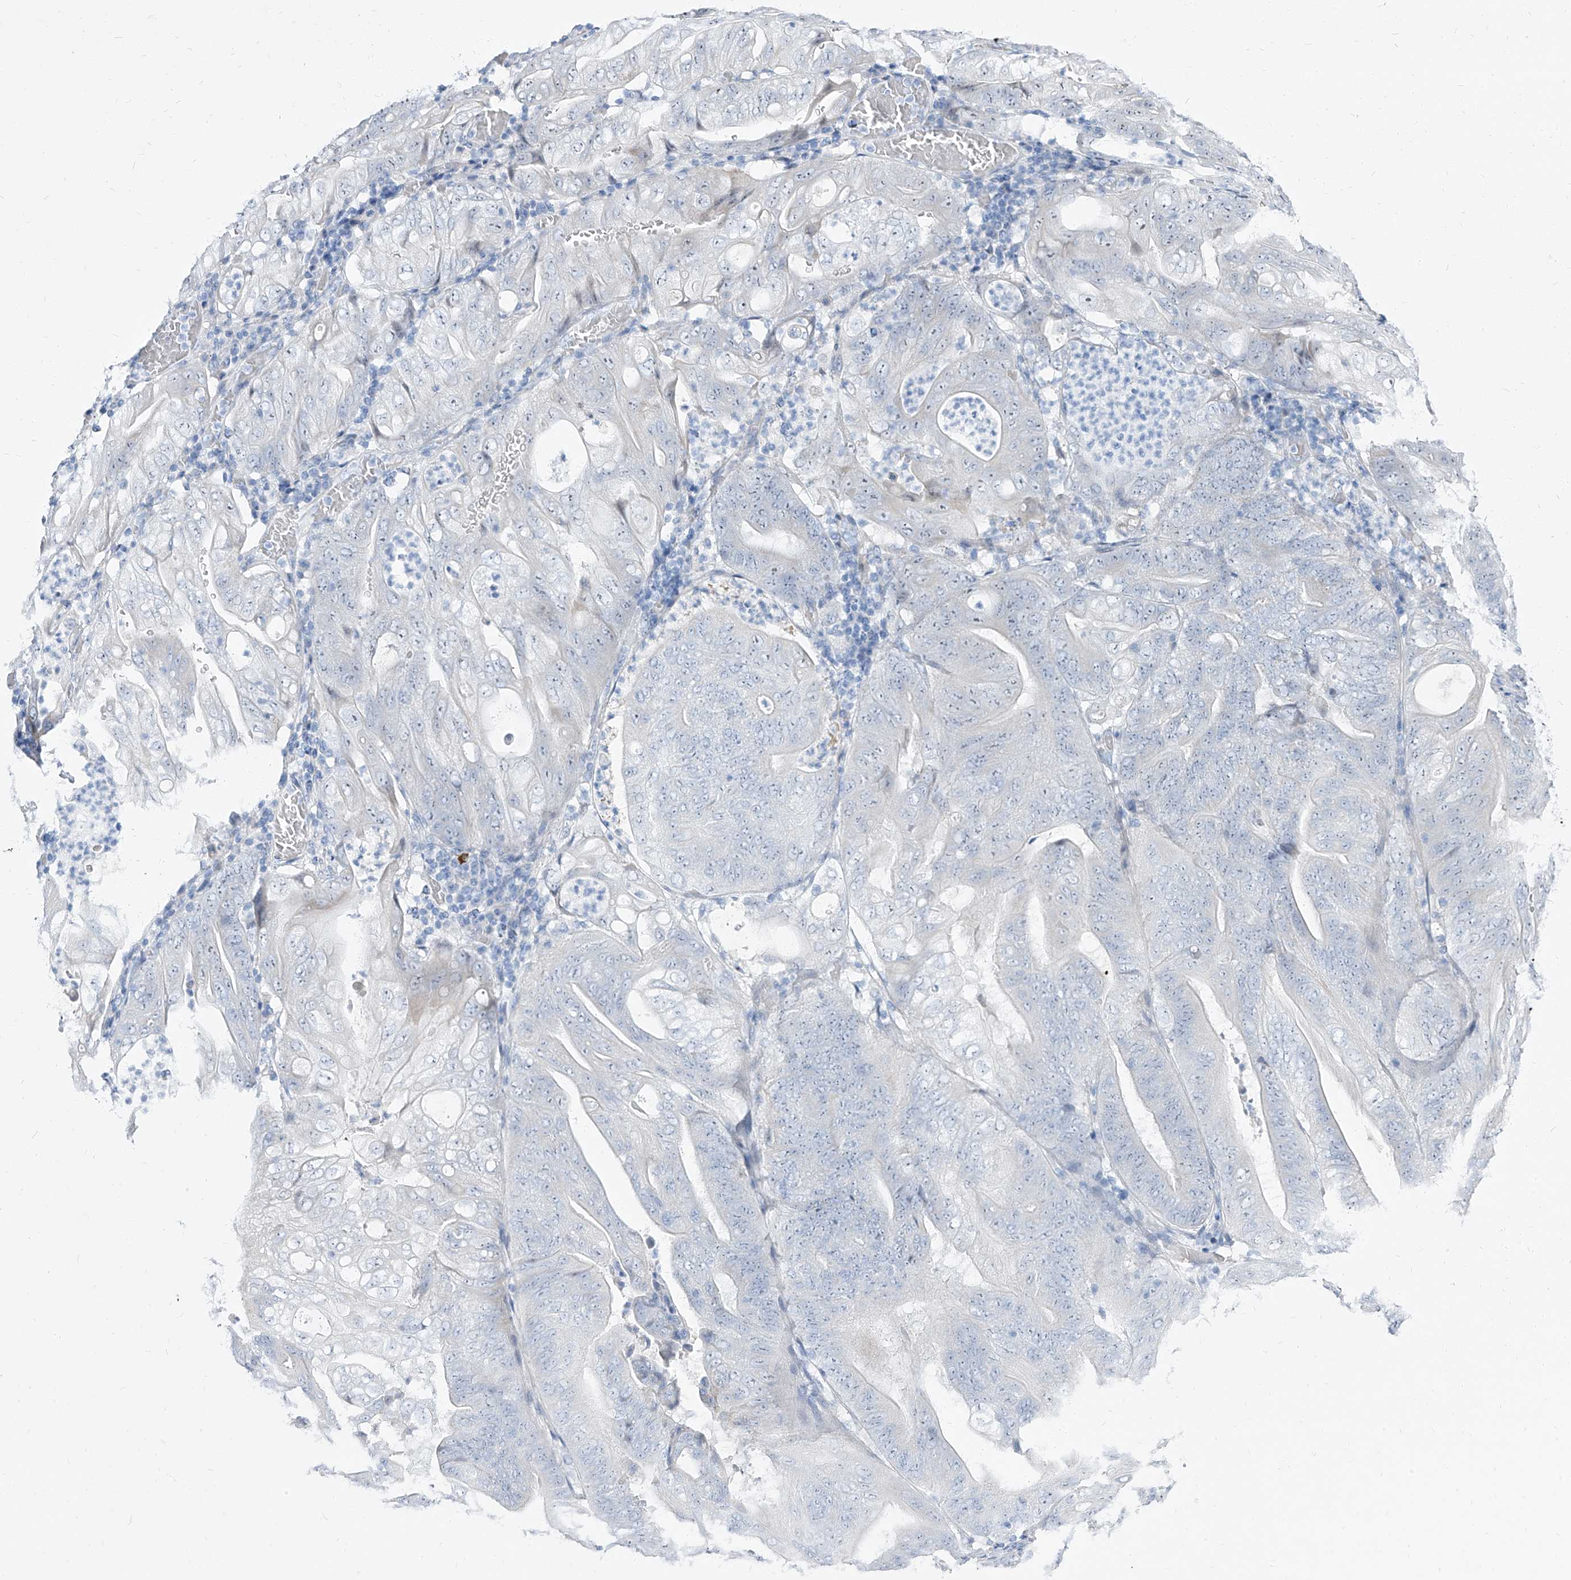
{"staining": {"intensity": "negative", "quantity": "none", "location": "none"}, "tissue": "stomach cancer", "cell_type": "Tumor cells", "image_type": "cancer", "snomed": [{"axis": "morphology", "description": "Adenocarcinoma, NOS"}, {"axis": "topography", "description": "Stomach"}], "caption": "This is an immunohistochemistry image of stomach cancer (adenocarcinoma). There is no expression in tumor cells.", "gene": "TXLNB", "patient": {"sex": "female", "age": 73}}